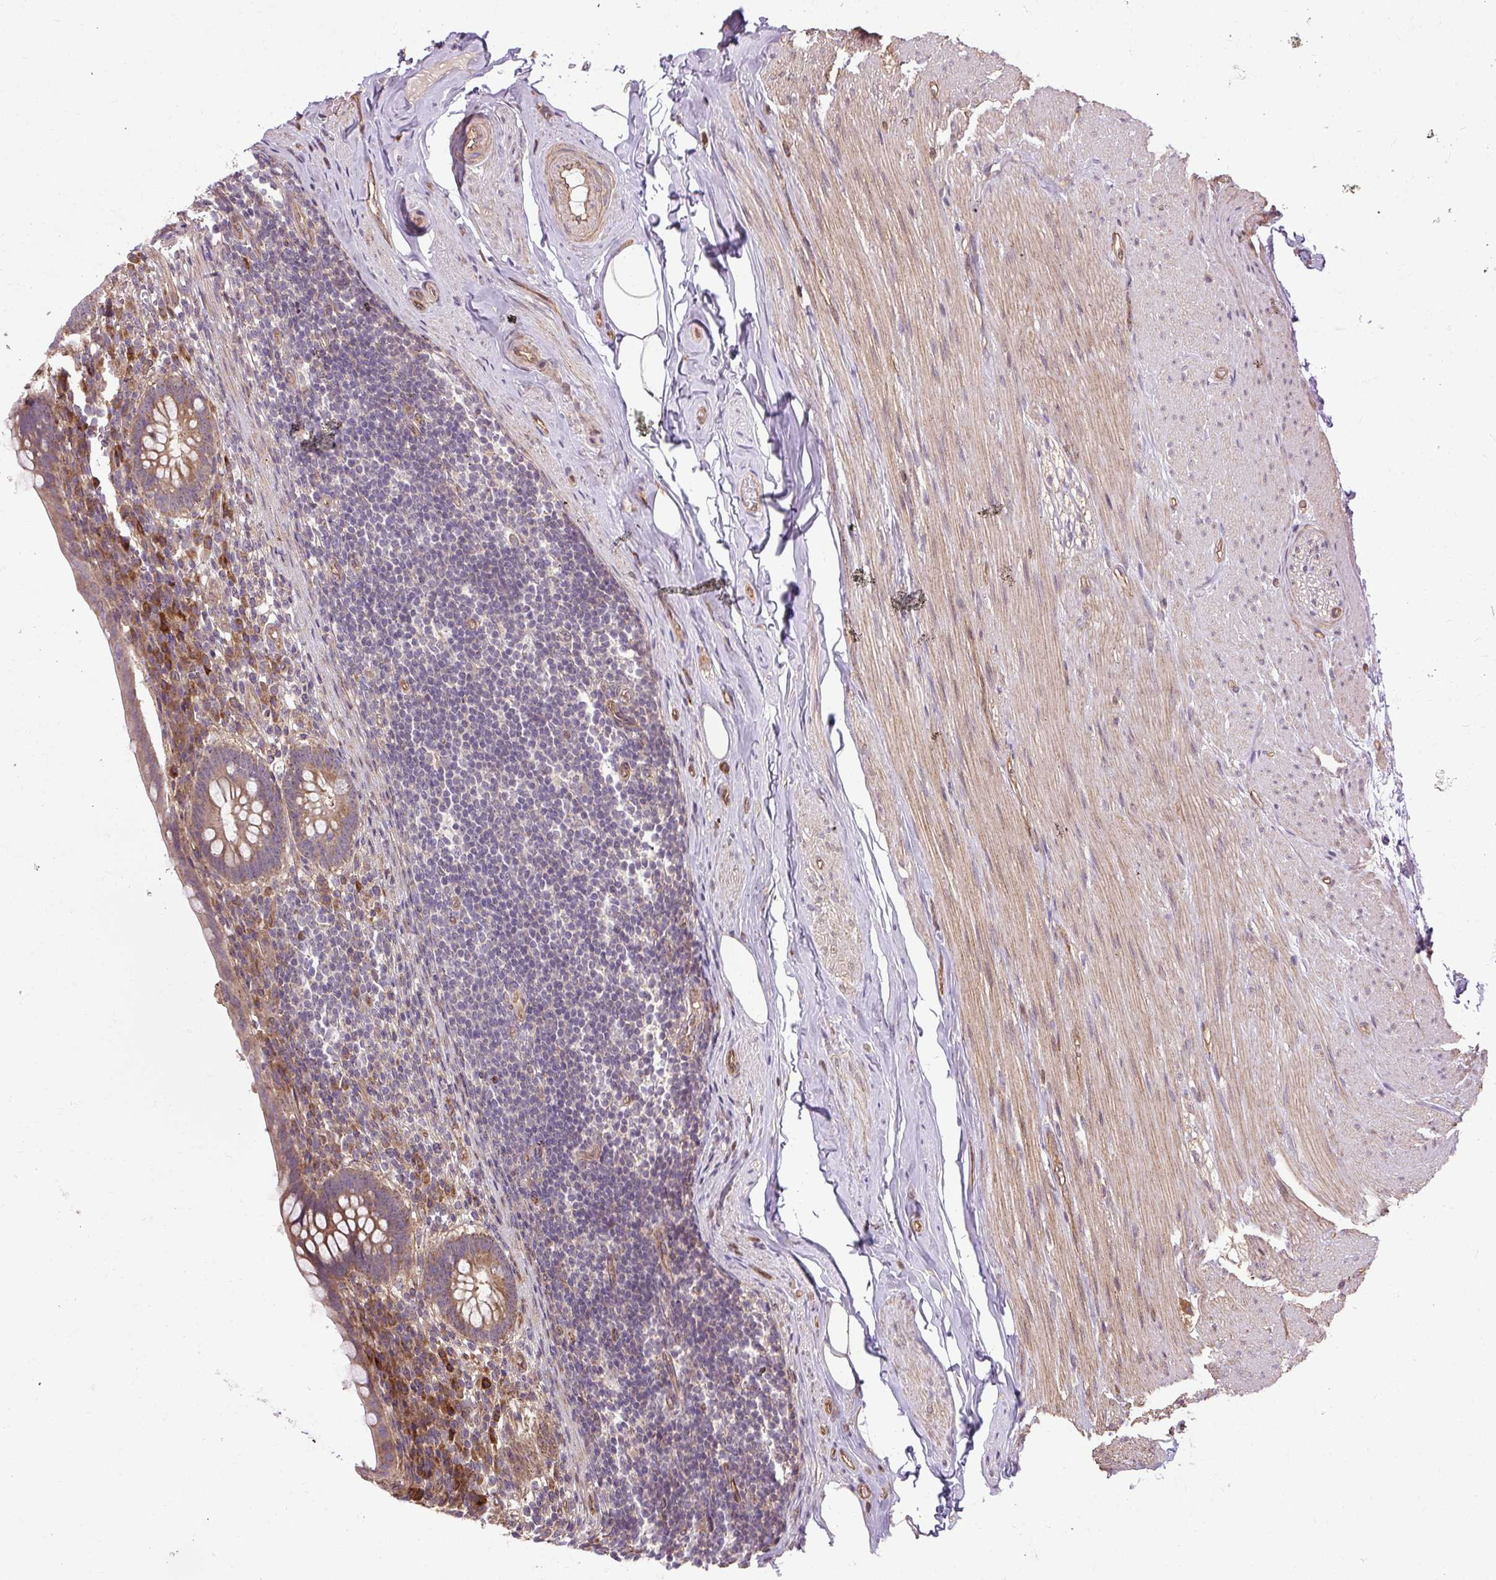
{"staining": {"intensity": "moderate", "quantity": ">75%", "location": "cytoplasmic/membranous"}, "tissue": "appendix", "cell_type": "Glandular cells", "image_type": "normal", "snomed": [{"axis": "morphology", "description": "Normal tissue, NOS"}, {"axis": "topography", "description": "Appendix"}], "caption": "Appendix stained with a brown dye exhibits moderate cytoplasmic/membranous positive expression in about >75% of glandular cells.", "gene": "FLRT1", "patient": {"sex": "female", "age": 56}}